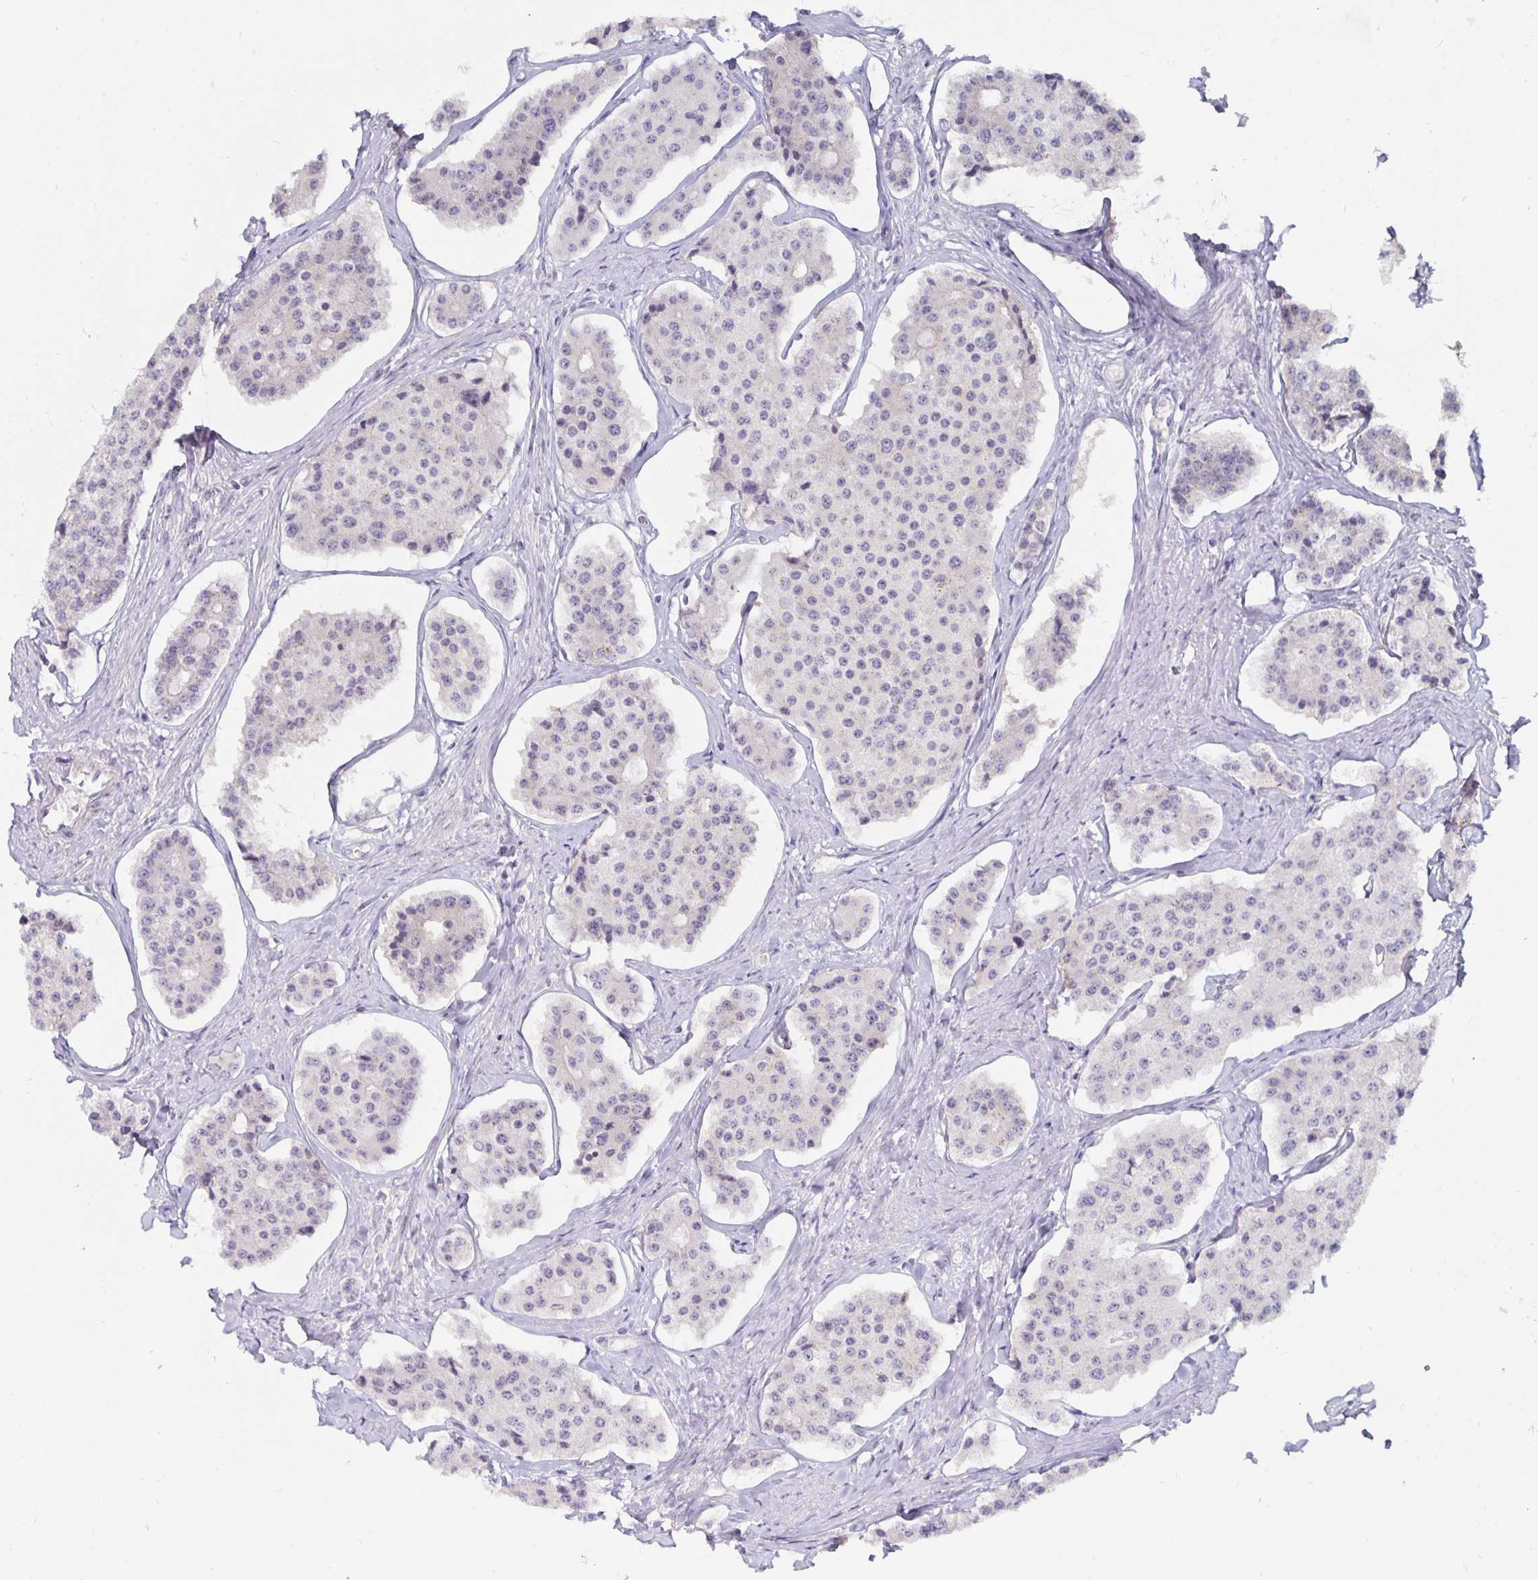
{"staining": {"intensity": "weak", "quantity": "<25%", "location": "nuclear"}, "tissue": "carcinoid", "cell_type": "Tumor cells", "image_type": "cancer", "snomed": [{"axis": "morphology", "description": "Carcinoid, malignant, NOS"}, {"axis": "topography", "description": "Small intestine"}], "caption": "This image is of malignant carcinoid stained with immunohistochemistry to label a protein in brown with the nuclei are counter-stained blue. There is no positivity in tumor cells.", "gene": "NUP85", "patient": {"sex": "female", "age": 65}}